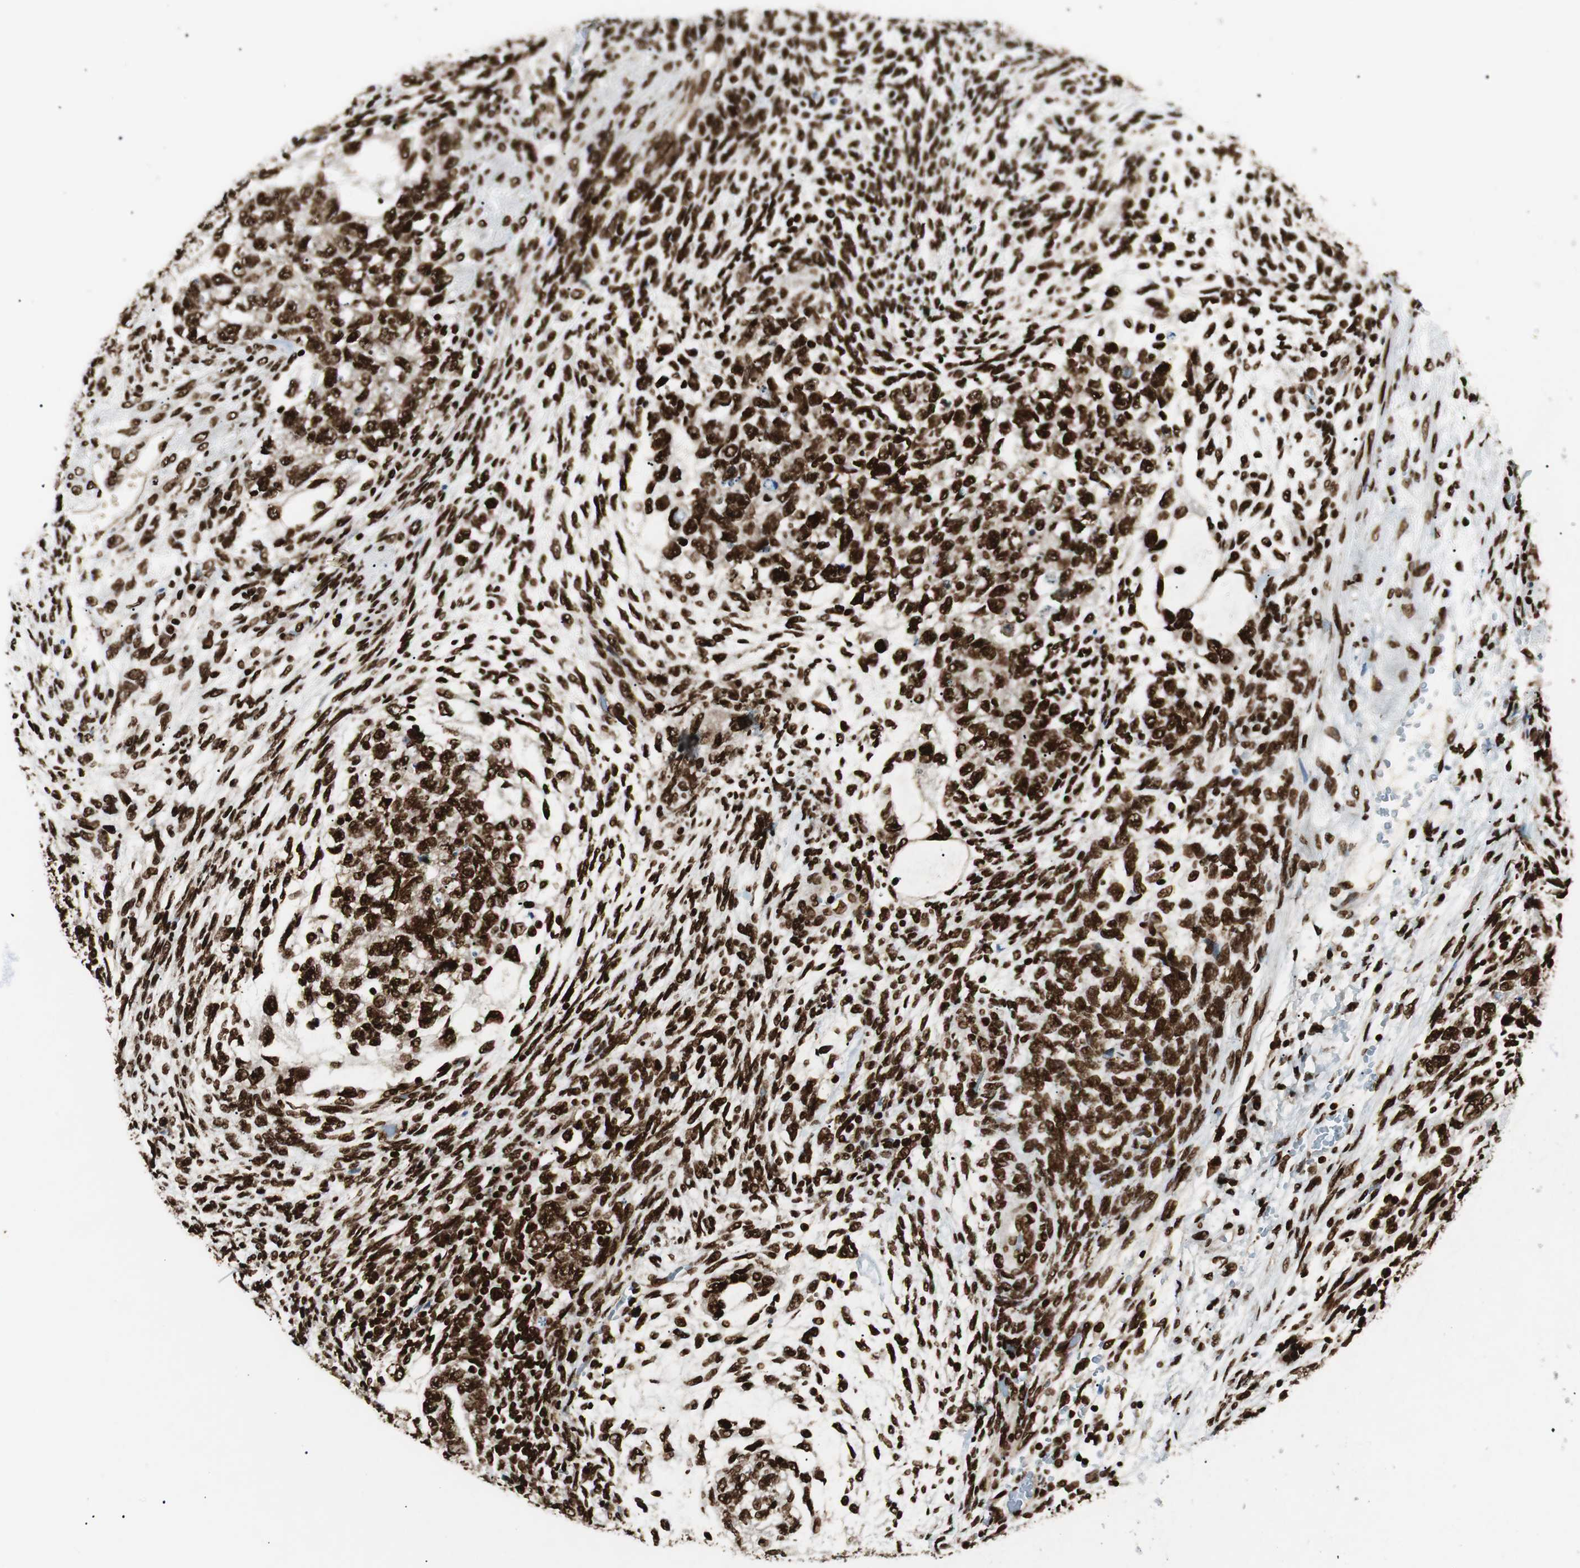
{"staining": {"intensity": "strong", "quantity": ">75%", "location": "nuclear"}, "tissue": "testis cancer", "cell_type": "Tumor cells", "image_type": "cancer", "snomed": [{"axis": "morphology", "description": "Normal tissue, NOS"}, {"axis": "morphology", "description": "Carcinoma, Embryonal, NOS"}, {"axis": "topography", "description": "Testis"}], "caption": "Protein staining of testis embryonal carcinoma tissue displays strong nuclear expression in about >75% of tumor cells. The protein is stained brown, and the nuclei are stained in blue (DAB (3,3'-diaminobenzidine) IHC with brightfield microscopy, high magnification).", "gene": "EWSR1", "patient": {"sex": "male", "age": 36}}